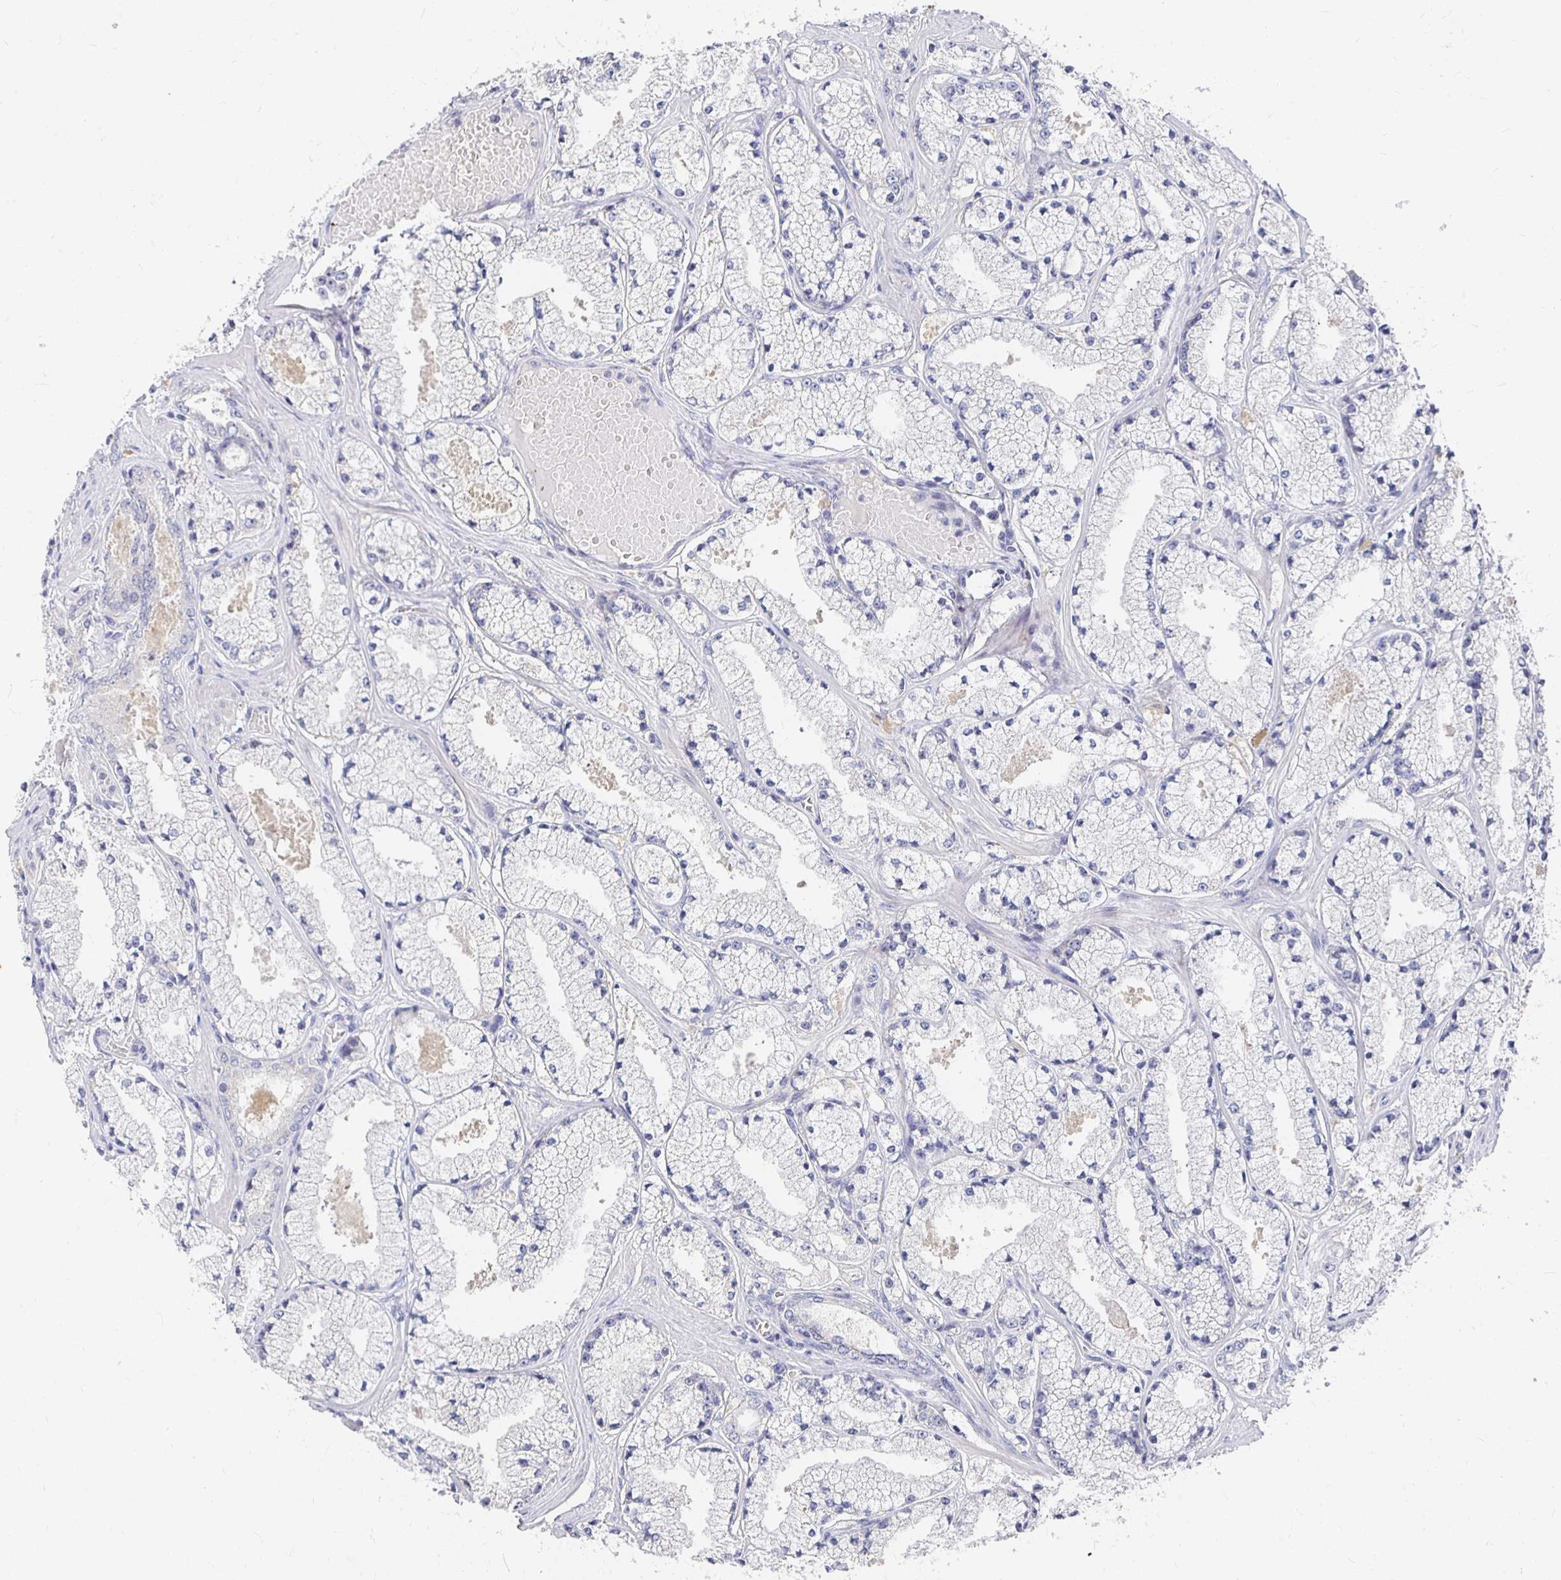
{"staining": {"intensity": "negative", "quantity": "none", "location": "none"}, "tissue": "prostate cancer", "cell_type": "Tumor cells", "image_type": "cancer", "snomed": [{"axis": "morphology", "description": "Adenocarcinoma, High grade"}, {"axis": "topography", "description": "Prostate"}], "caption": "This is an immunohistochemistry image of human adenocarcinoma (high-grade) (prostate). There is no expression in tumor cells.", "gene": "FKRP", "patient": {"sex": "male", "age": 63}}